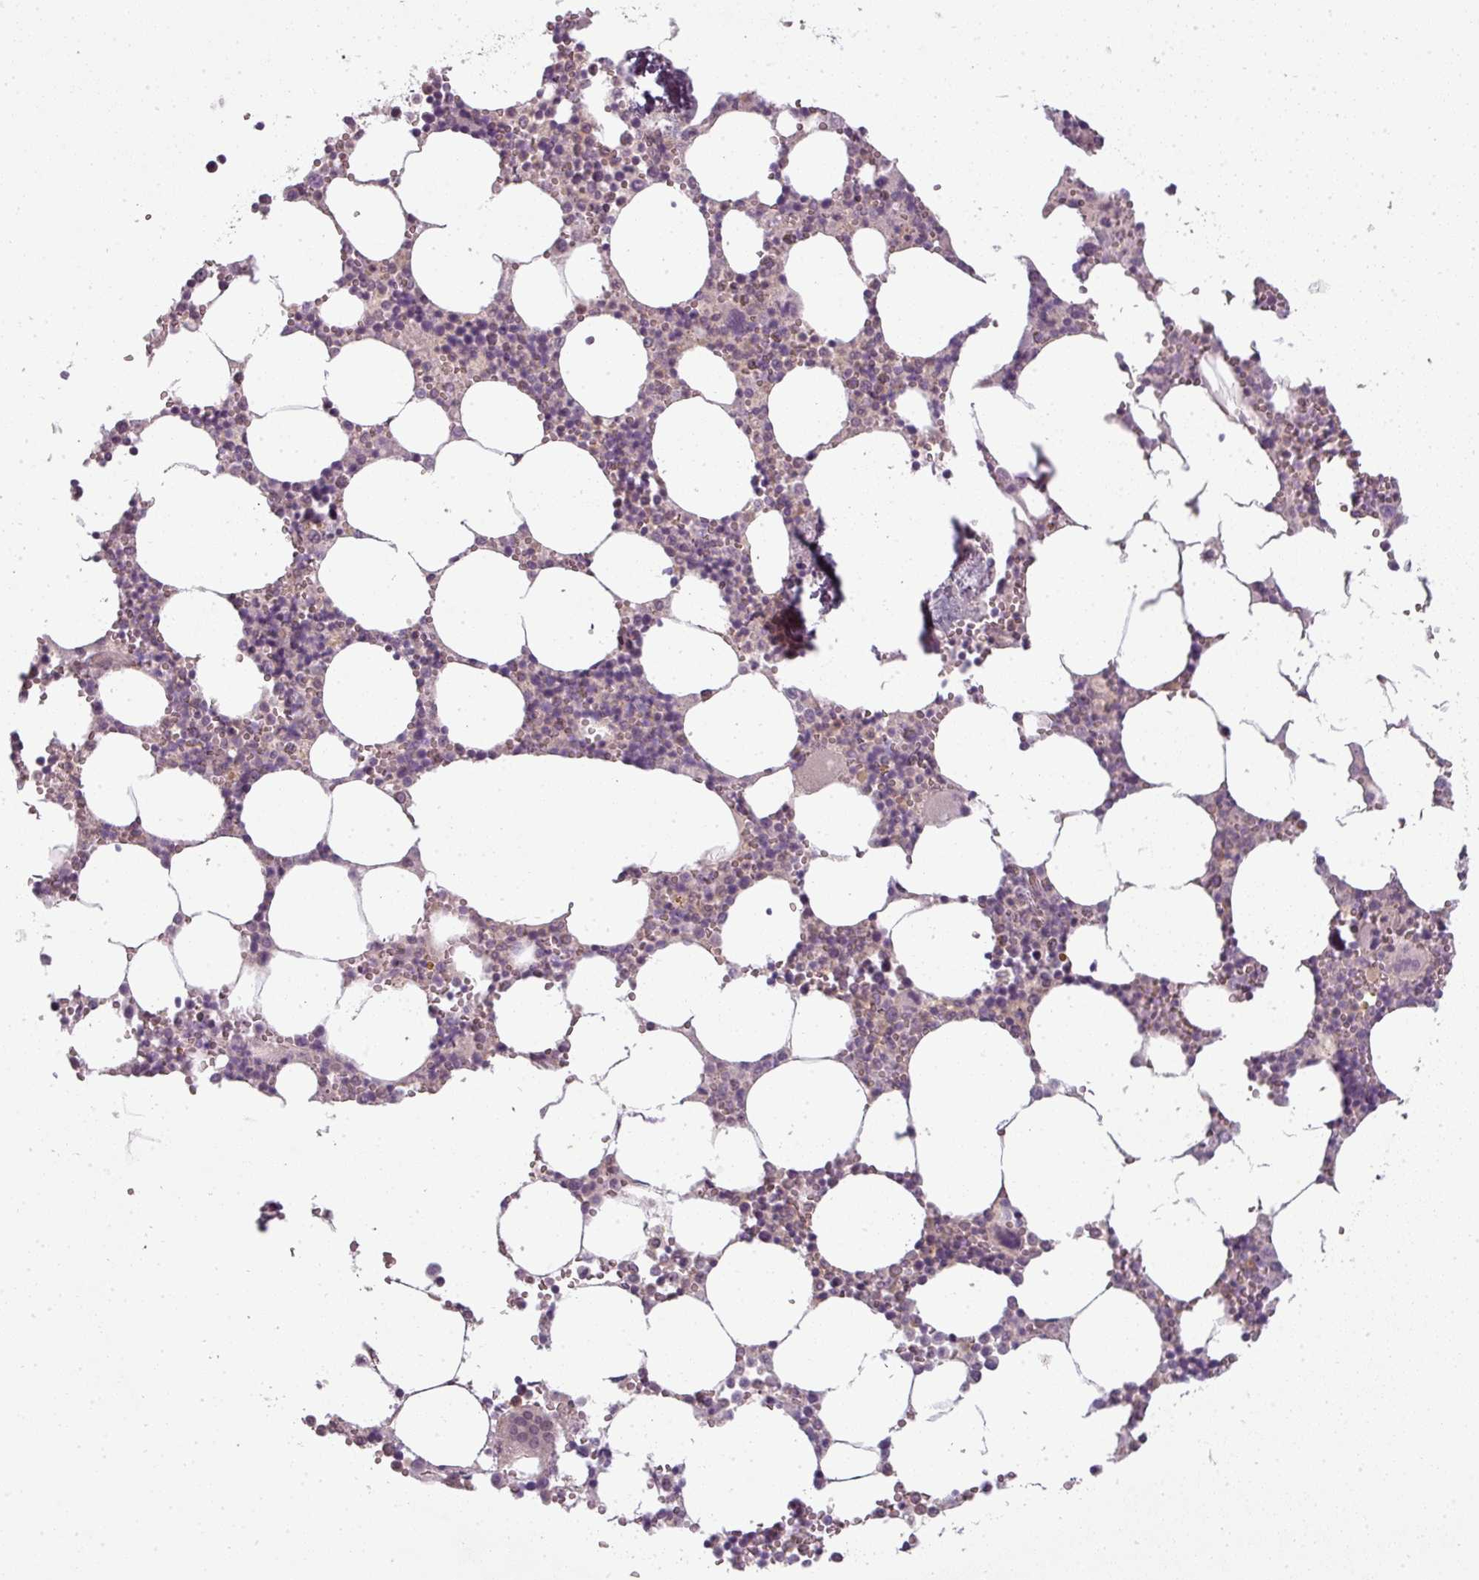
{"staining": {"intensity": "negative", "quantity": "none", "location": "none"}, "tissue": "bone marrow", "cell_type": "Hematopoietic cells", "image_type": "normal", "snomed": [{"axis": "morphology", "description": "Normal tissue, NOS"}, {"axis": "topography", "description": "Bone marrow"}], "caption": "Histopathology image shows no protein expression in hematopoietic cells of normal bone marrow.", "gene": "SLC16A9", "patient": {"sex": "male", "age": 54}}